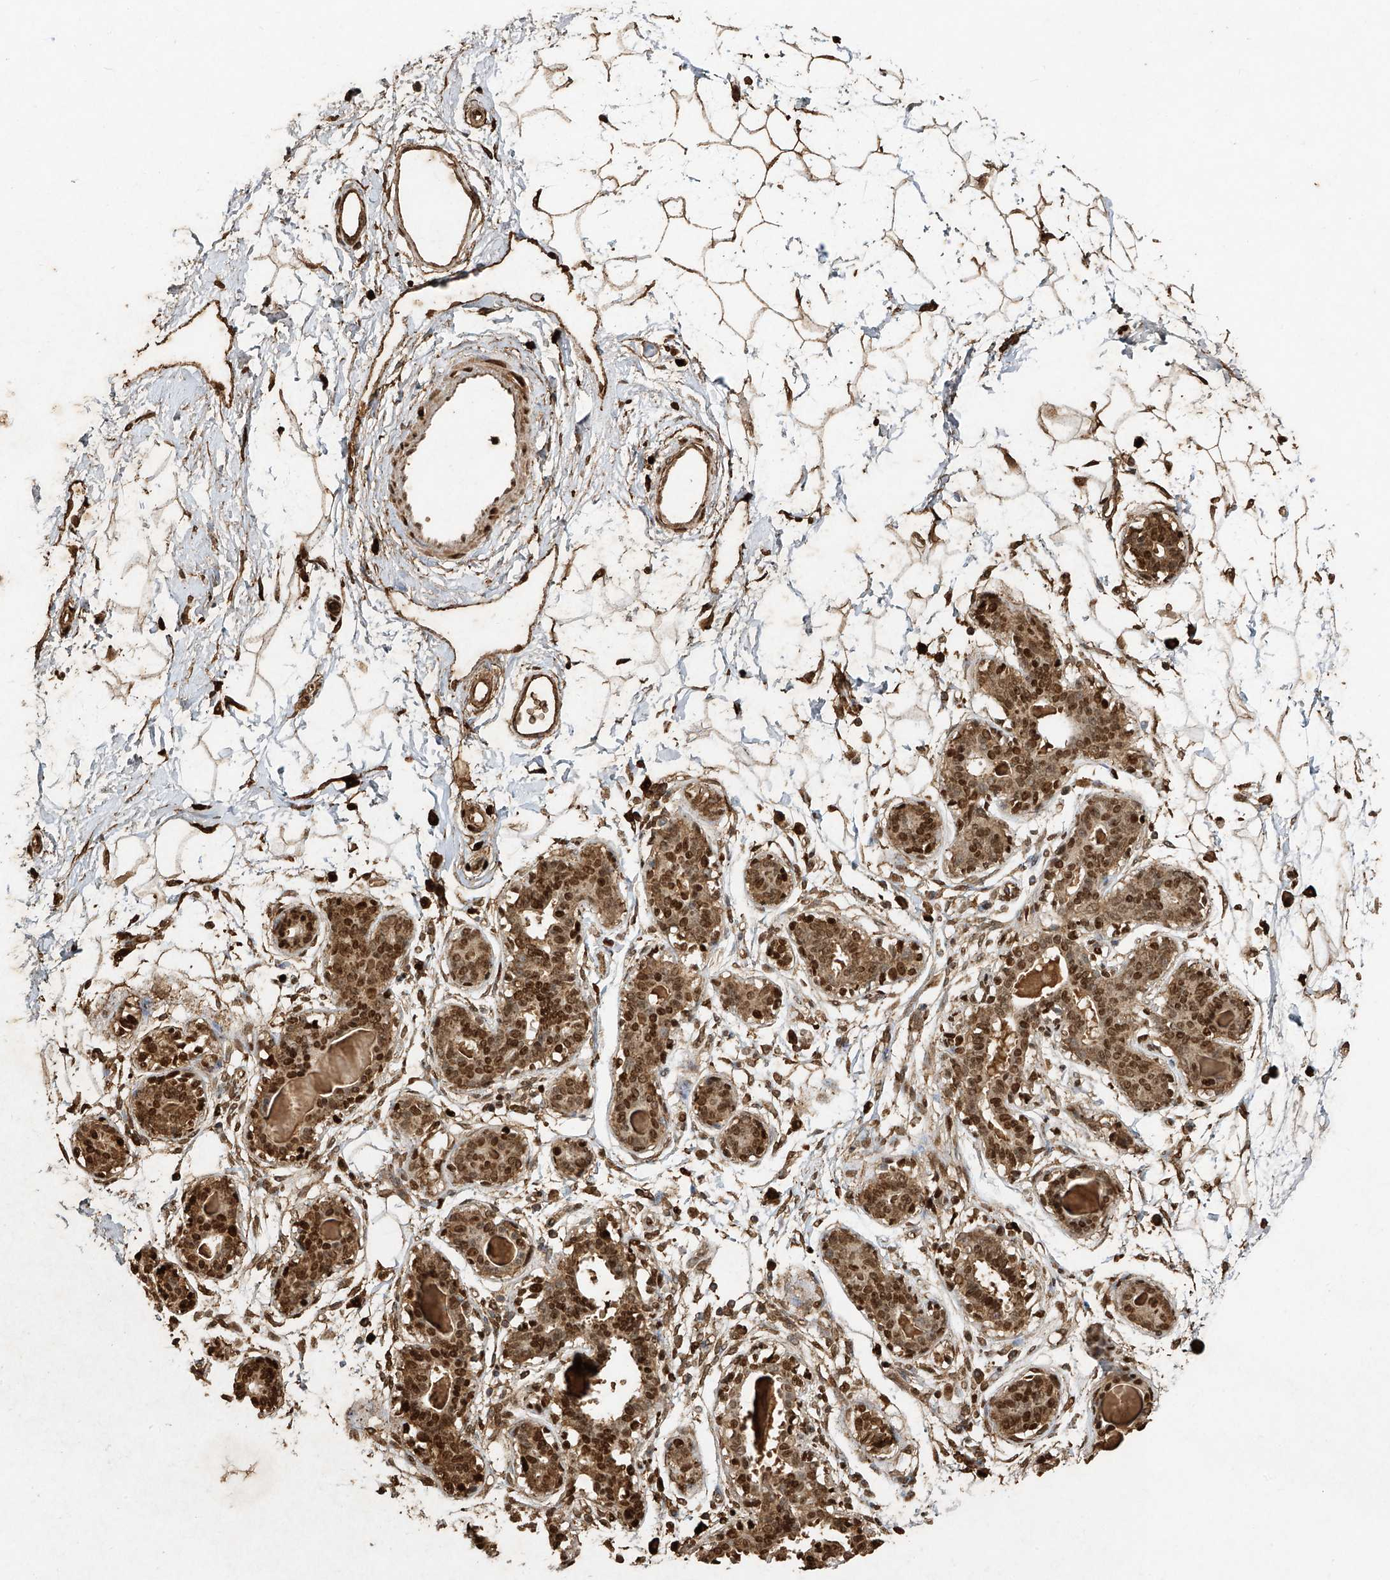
{"staining": {"intensity": "negative", "quantity": "none", "location": "none"}, "tissue": "breast", "cell_type": "Adipocytes", "image_type": "normal", "snomed": [{"axis": "morphology", "description": "Normal tissue, NOS"}, {"axis": "topography", "description": "Breast"}], "caption": "Human breast stained for a protein using immunohistochemistry exhibits no staining in adipocytes.", "gene": "ATRIP", "patient": {"sex": "female", "age": 45}}